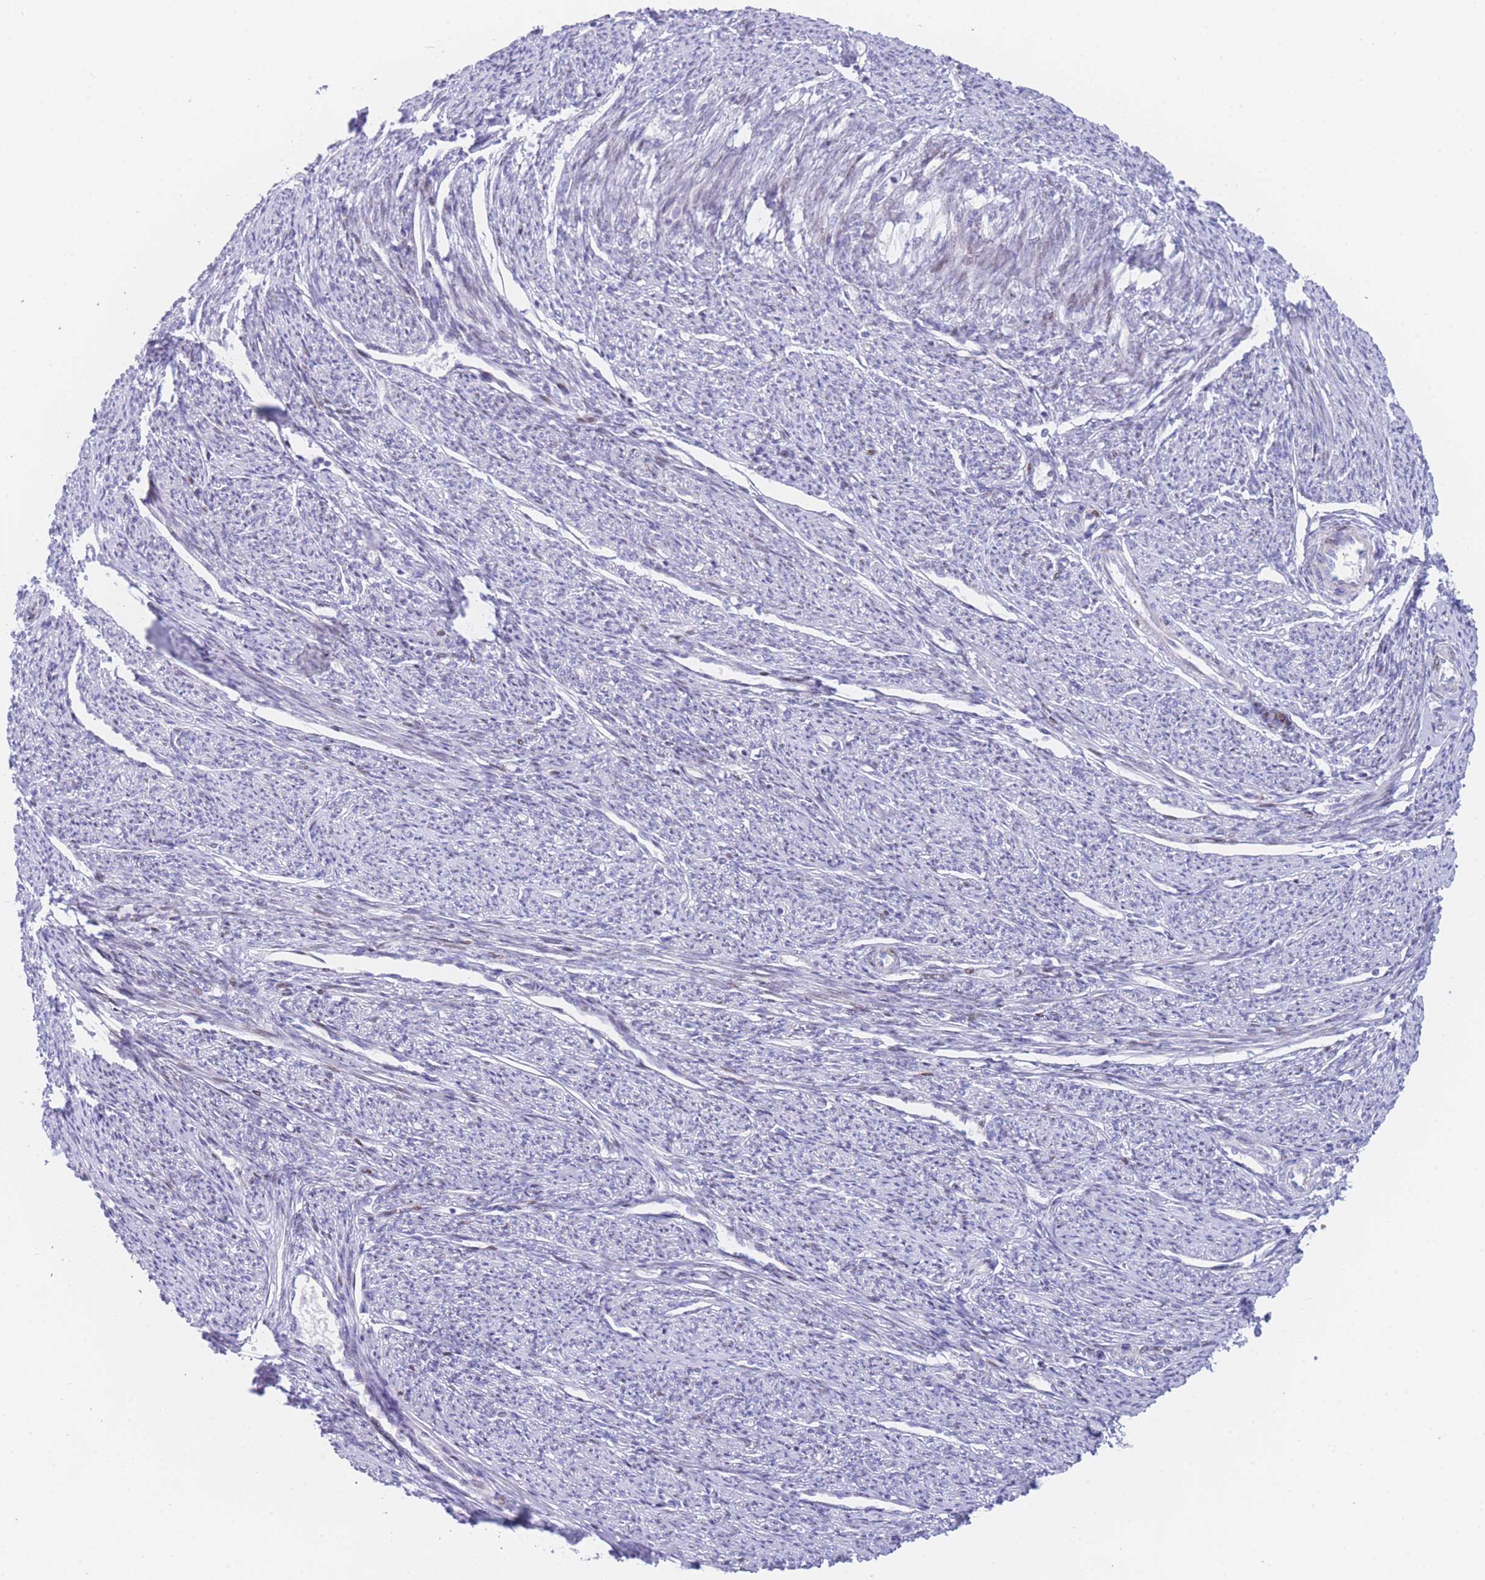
{"staining": {"intensity": "moderate", "quantity": "<25%", "location": "nuclear"}, "tissue": "smooth muscle", "cell_type": "Smooth muscle cells", "image_type": "normal", "snomed": [{"axis": "morphology", "description": "Normal tissue, NOS"}, {"axis": "topography", "description": "Smooth muscle"}, {"axis": "topography", "description": "Uterus"}], "caption": "Immunohistochemistry staining of benign smooth muscle, which exhibits low levels of moderate nuclear staining in approximately <25% of smooth muscle cells indicating moderate nuclear protein expression. The staining was performed using DAB (brown) for protein detection and nuclei were counterstained in hematoxylin (blue).", "gene": "GPAM", "patient": {"sex": "female", "age": 59}}